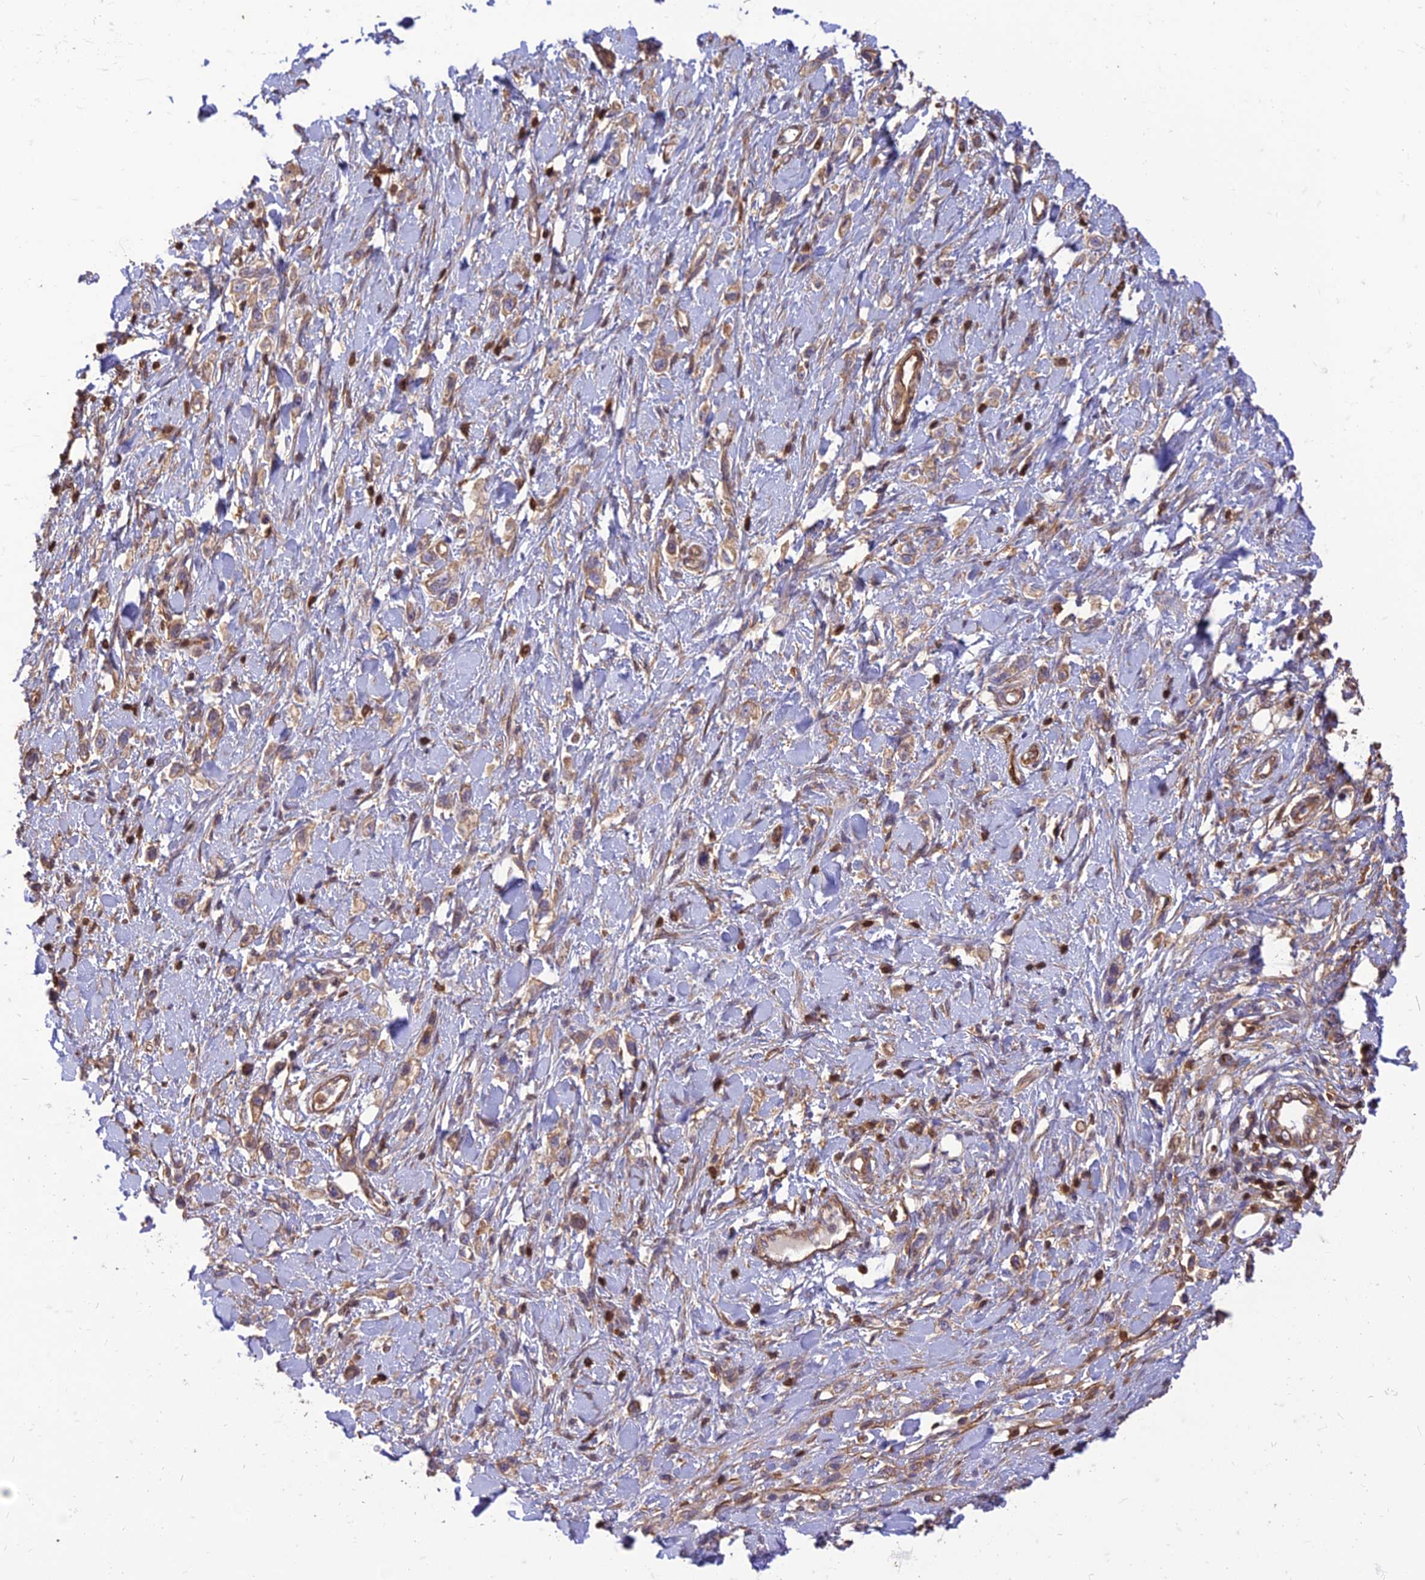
{"staining": {"intensity": "weak", "quantity": "25%-75%", "location": "cytoplasmic/membranous"}, "tissue": "stomach cancer", "cell_type": "Tumor cells", "image_type": "cancer", "snomed": [{"axis": "morphology", "description": "Adenocarcinoma, NOS"}, {"axis": "topography", "description": "Stomach"}], "caption": "The histopathology image exhibits a brown stain indicating the presence of a protein in the cytoplasmic/membranous of tumor cells in adenocarcinoma (stomach). The protein is stained brown, and the nuclei are stained in blue (DAB (3,3'-diaminobenzidine) IHC with brightfield microscopy, high magnification).", "gene": "HPSE2", "patient": {"sex": "female", "age": 65}}